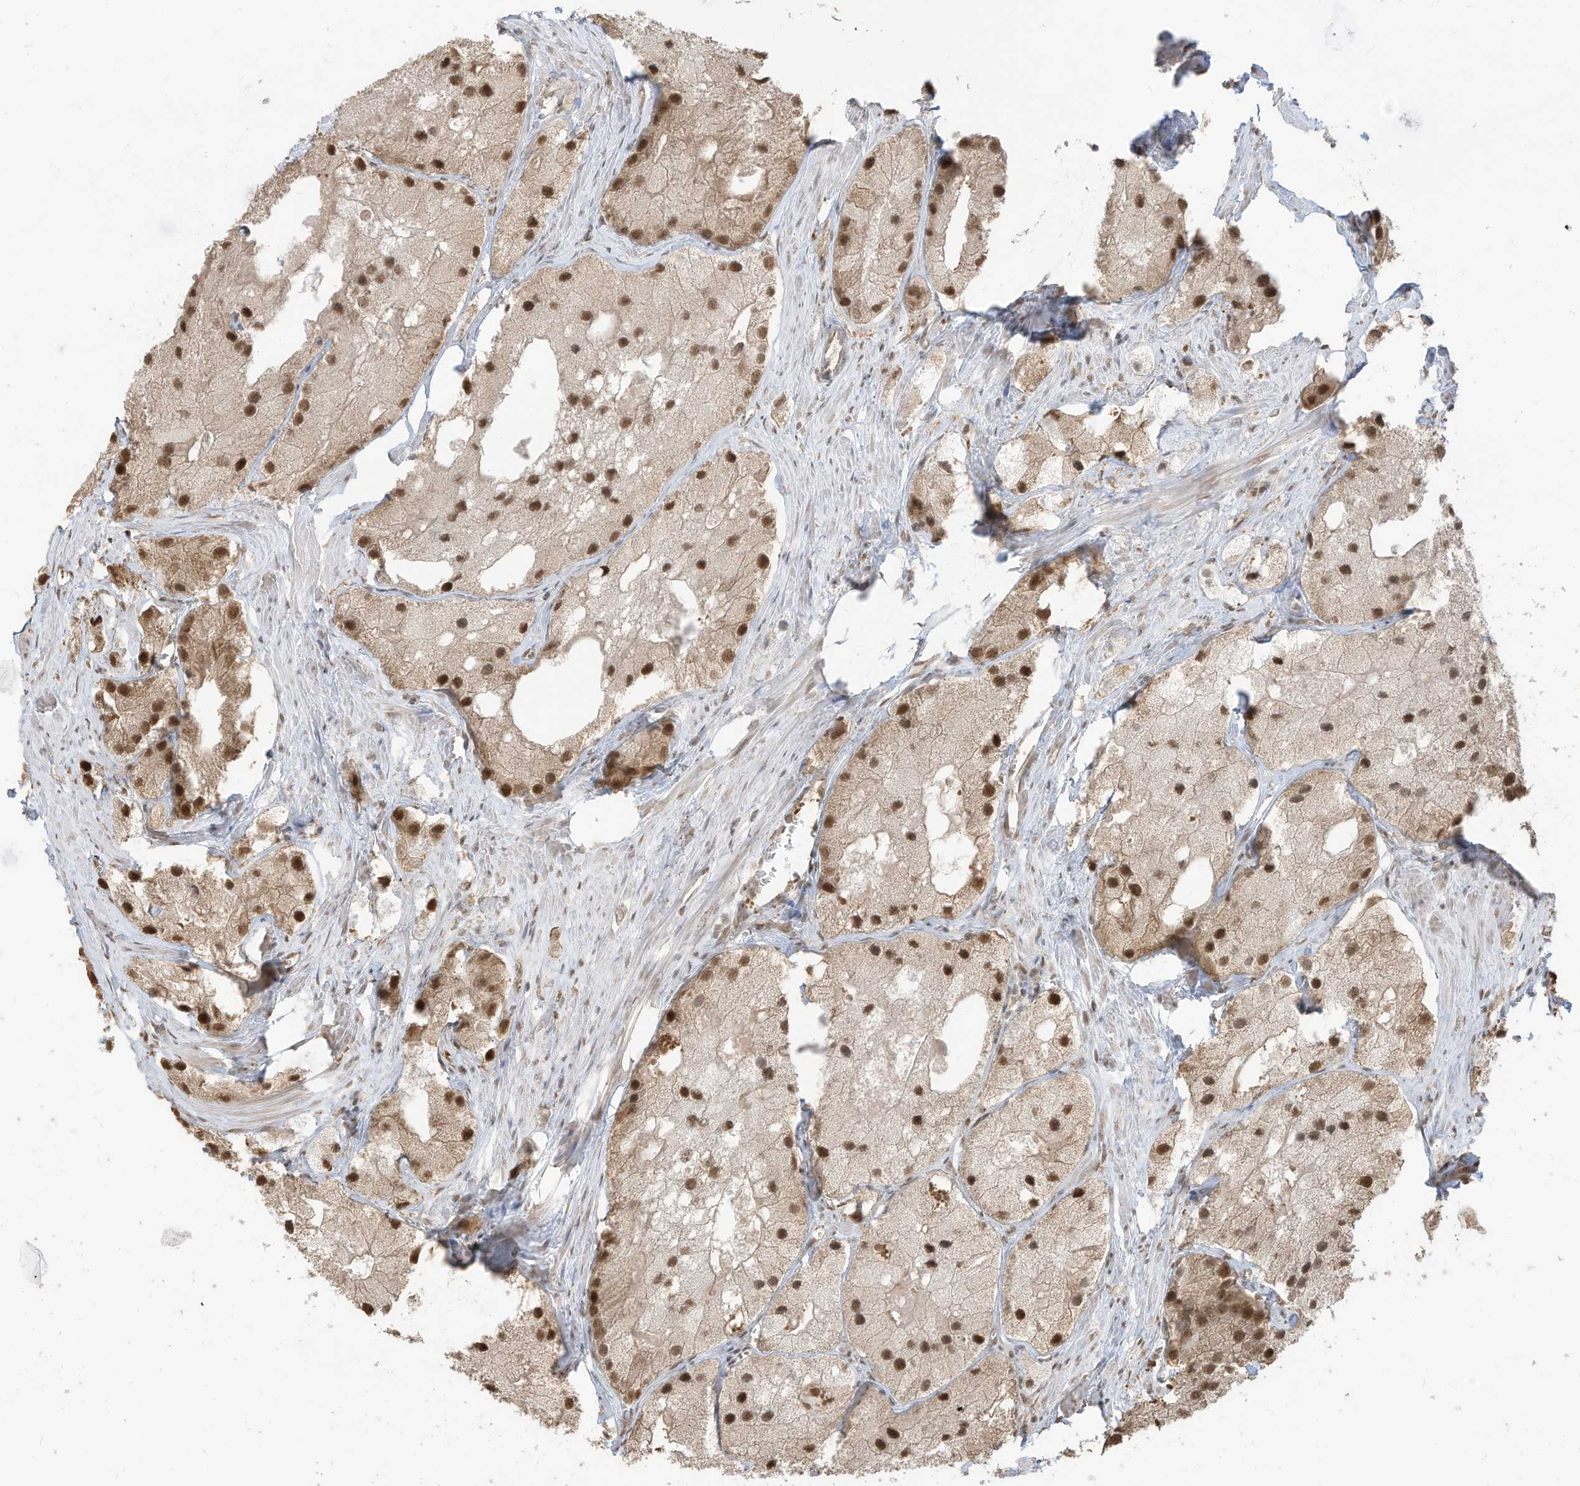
{"staining": {"intensity": "moderate", "quantity": ">75%", "location": "nuclear"}, "tissue": "prostate cancer", "cell_type": "Tumor cells", "image_type": "cancer", "snomed": [{"axis": "morphology", "description": "Adenocarcinoma, Low grade"}, {"axis": "topography", "description": "Prostate"}], "caption": "Tumor cells demonstrate medium levels of moderate nuclear positivity in about >75% of cells in adenocarcinoma (low-grade) (prostate).", "gene": "ZNF195", "patient": {"sex": "male", "age": 69}}